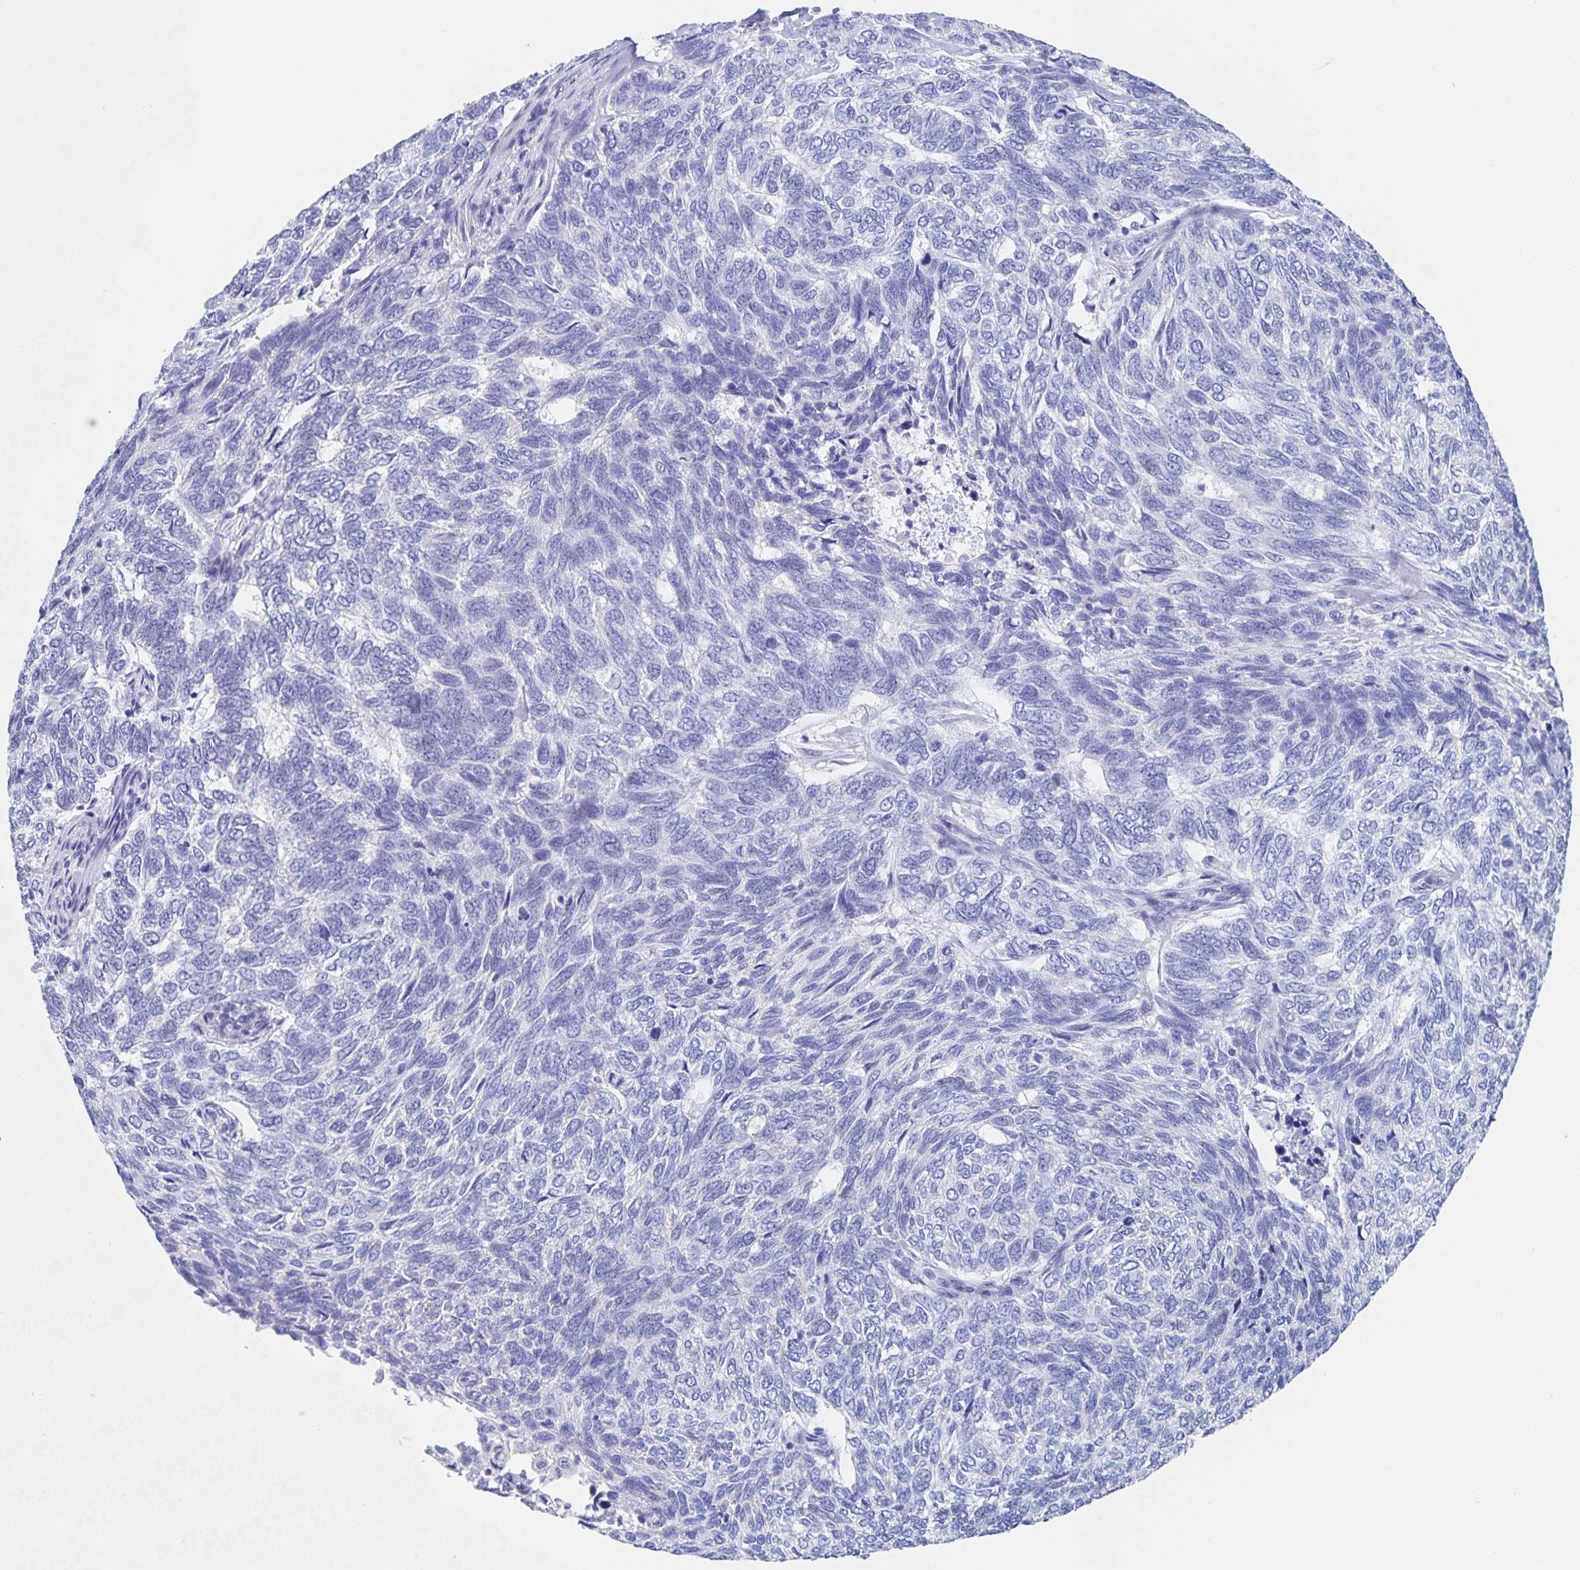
{"staining": {"intensity": "negative", "quantity": "none", "location": "none"}, "tissue": "skin cancer", "cell_type": "Tumor cells", "image_type": "cancer", "snomed": [{"axis": "morphology", "description": "Basal cell carcinoma"}, {"axis": "topography", "description": "Skin"}], "caption": "Tumor cells show no significant protein staining in skin cancer.", "gene": "DMBT1", "patient": {"sex": "female", "age": 65}}